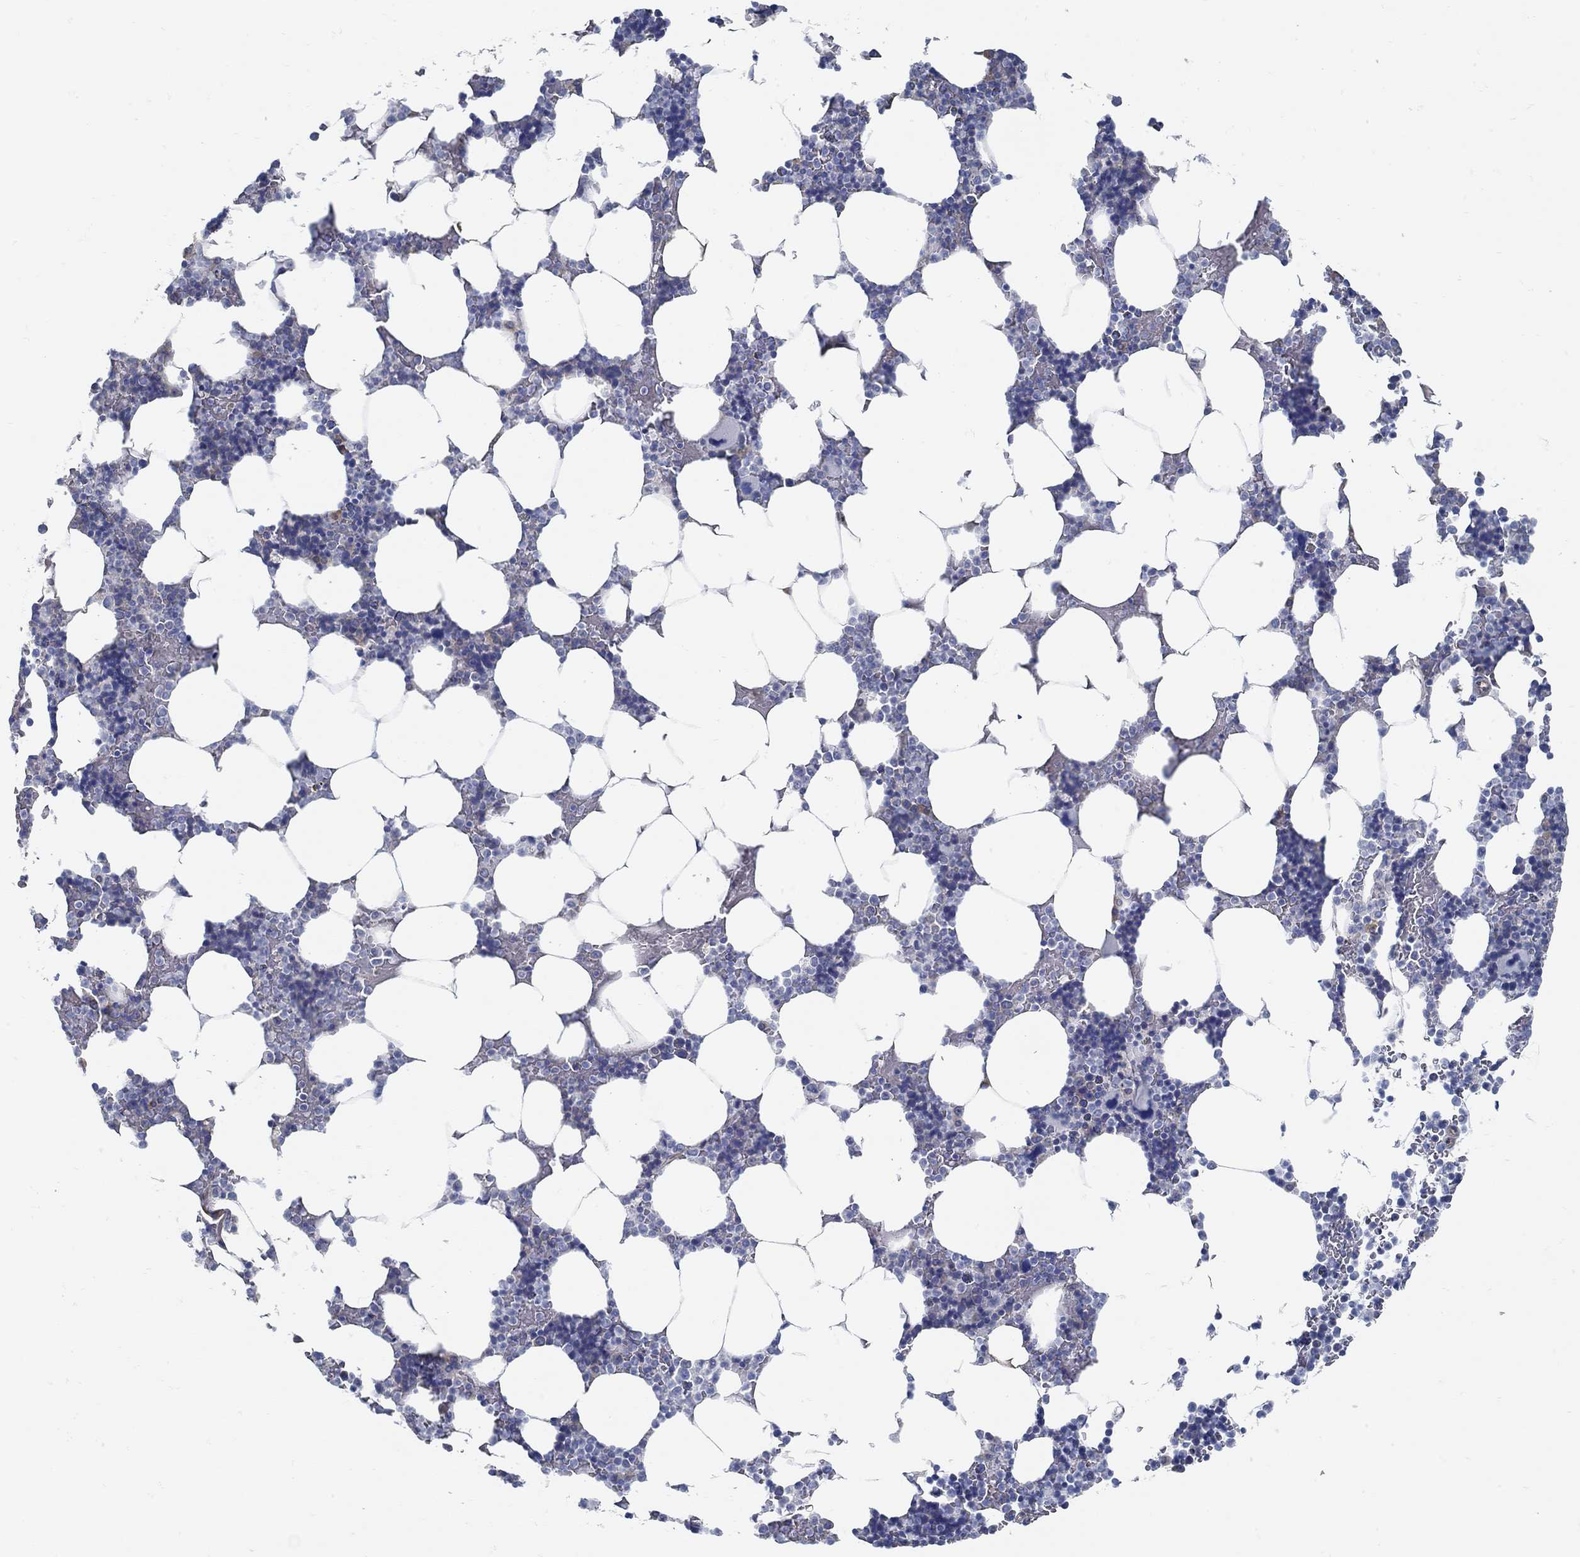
{"staining": {"intensity": "negative", "quantity": "none", "location": "none"}, "tissue": "bone marrow", "cell_type": "Hematopoietic cells", "image_type": "normal", "snomed": [{"axis": "morphology", "description": "Normal tissue, NOS"}, {"axis": "topography", "description": "Bone marrow"}], "caption": "Immunohistochemistry (IHC) photomicrograph of unremarkable human bone marrow stained for a protein (brown), which displays no expression in hematopoietic cells.", "gene": "C15orf39", "patient": {"sex": "male", "age": 51}}